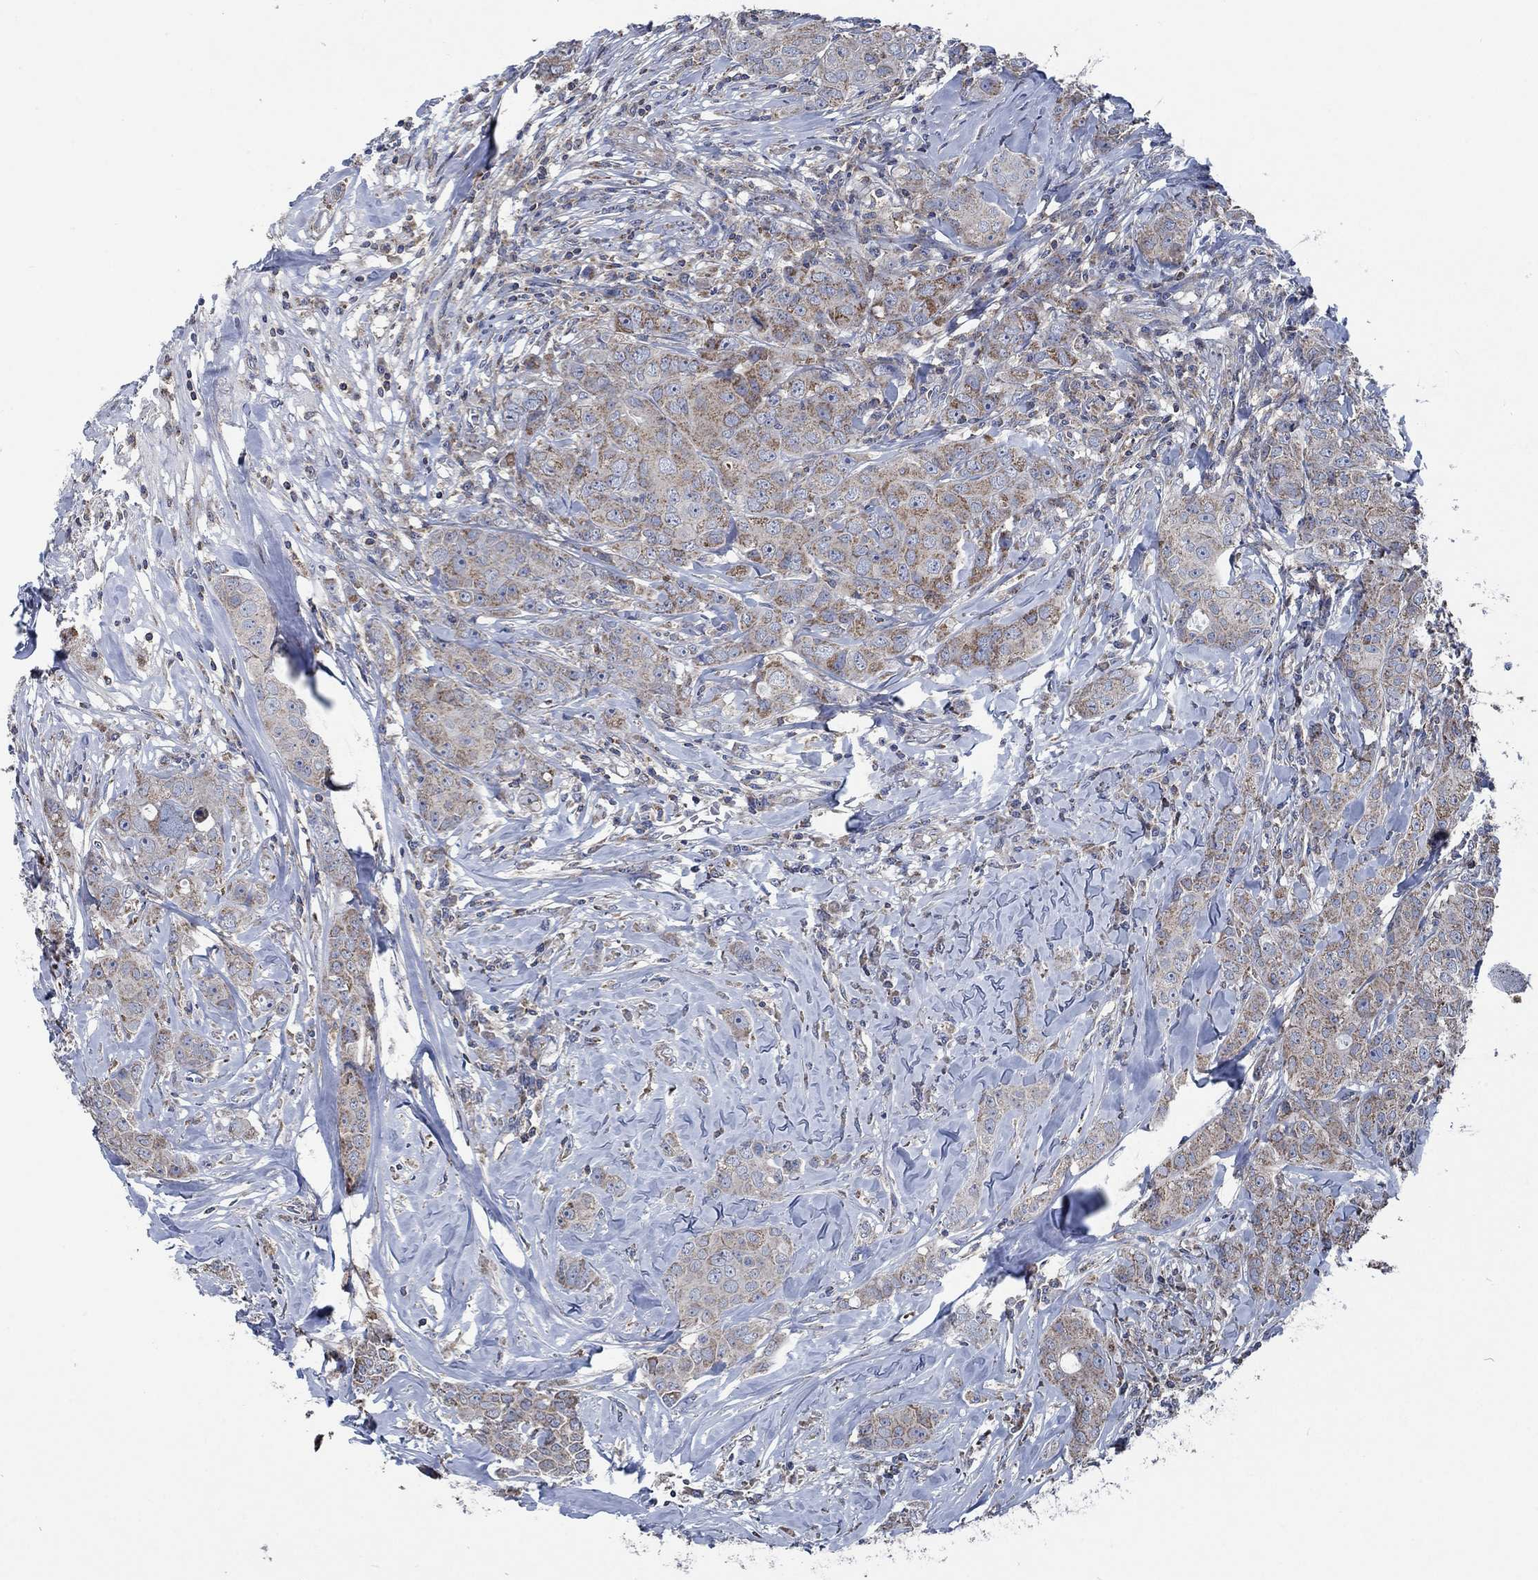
{"staining": {"intensity": "weak", "quantity": ">75%", "location": "cytoplasmic/membranous"}, "tissue": "breast cancer", "cell_type": "Tumor cells", "image_type": "cancer", "snomed": [{"axis": "morphology", "description": "Duct carcinoma"}, {"axis": "topography", "description": "Breast"}], "caption": "Intraductal carcinoma (breast) stained for a protein (brown) exhibits weak cytoplasmic/membranous positive expression in about >75% of tumor cells.", "gene": "STXBP6", "patient": {"sex": "female", "age": 43}}